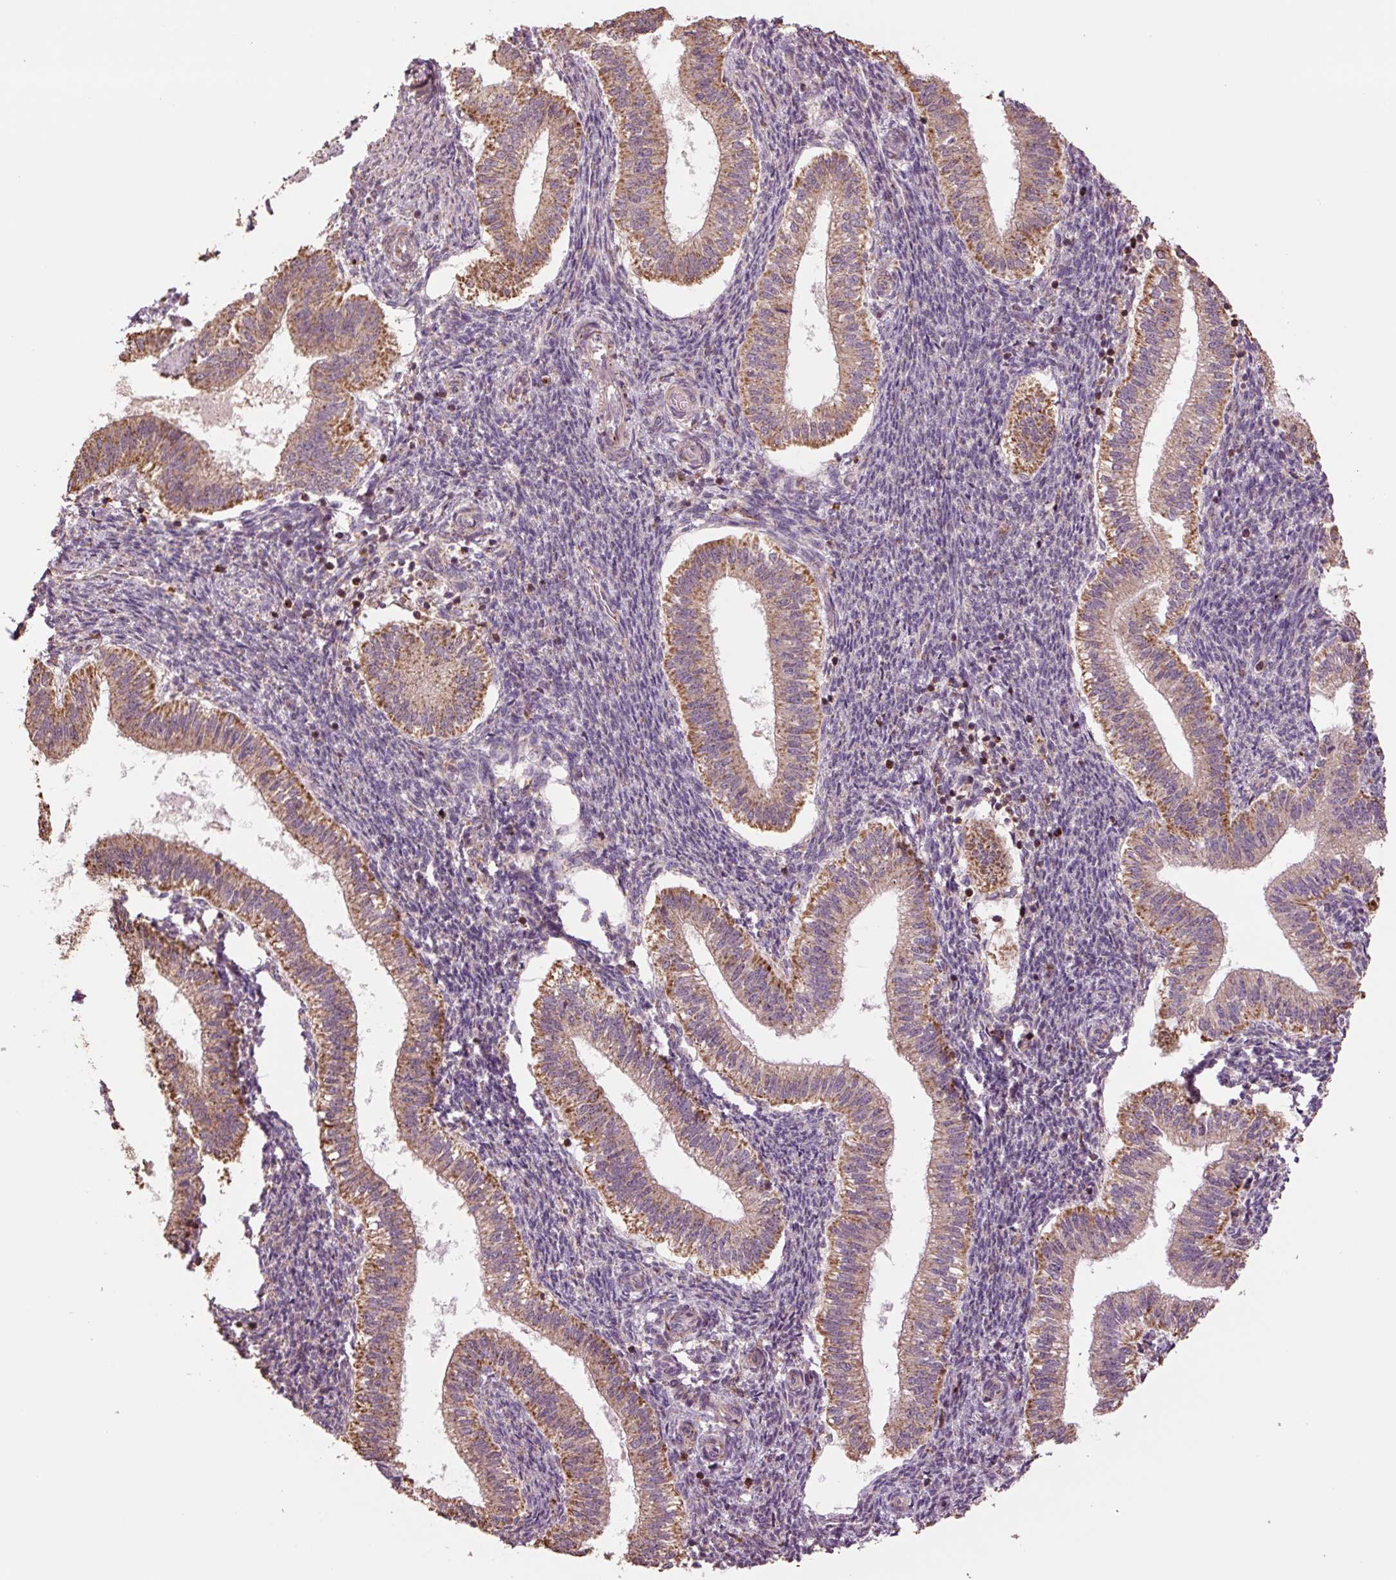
{"staining": {"intensity": "weak", "quantity": "25%-75%", "location": "cytoplasmic/membranous"}, "tissue": "endometrium", "cell_type": "Cells in endometrial stroma", "image_type": "normal", "snomed": [{"axis": "morphology", "description": "Normal tissue, NOS"}, {"axis": "topography", "description": "Endometrium"}], "caption": "Protein analysis of unremarkable endometrium reveals weak cytoplasmic/membranous staining in about 25%-75% of cells in endometrial stroma. The staining was performed using DAB, with brown indicating positive protein expression. Nuclei are stained blue with hematoxylin.", "gene": "TMEM160", "patient": {"sex": "female", "age": 25}}